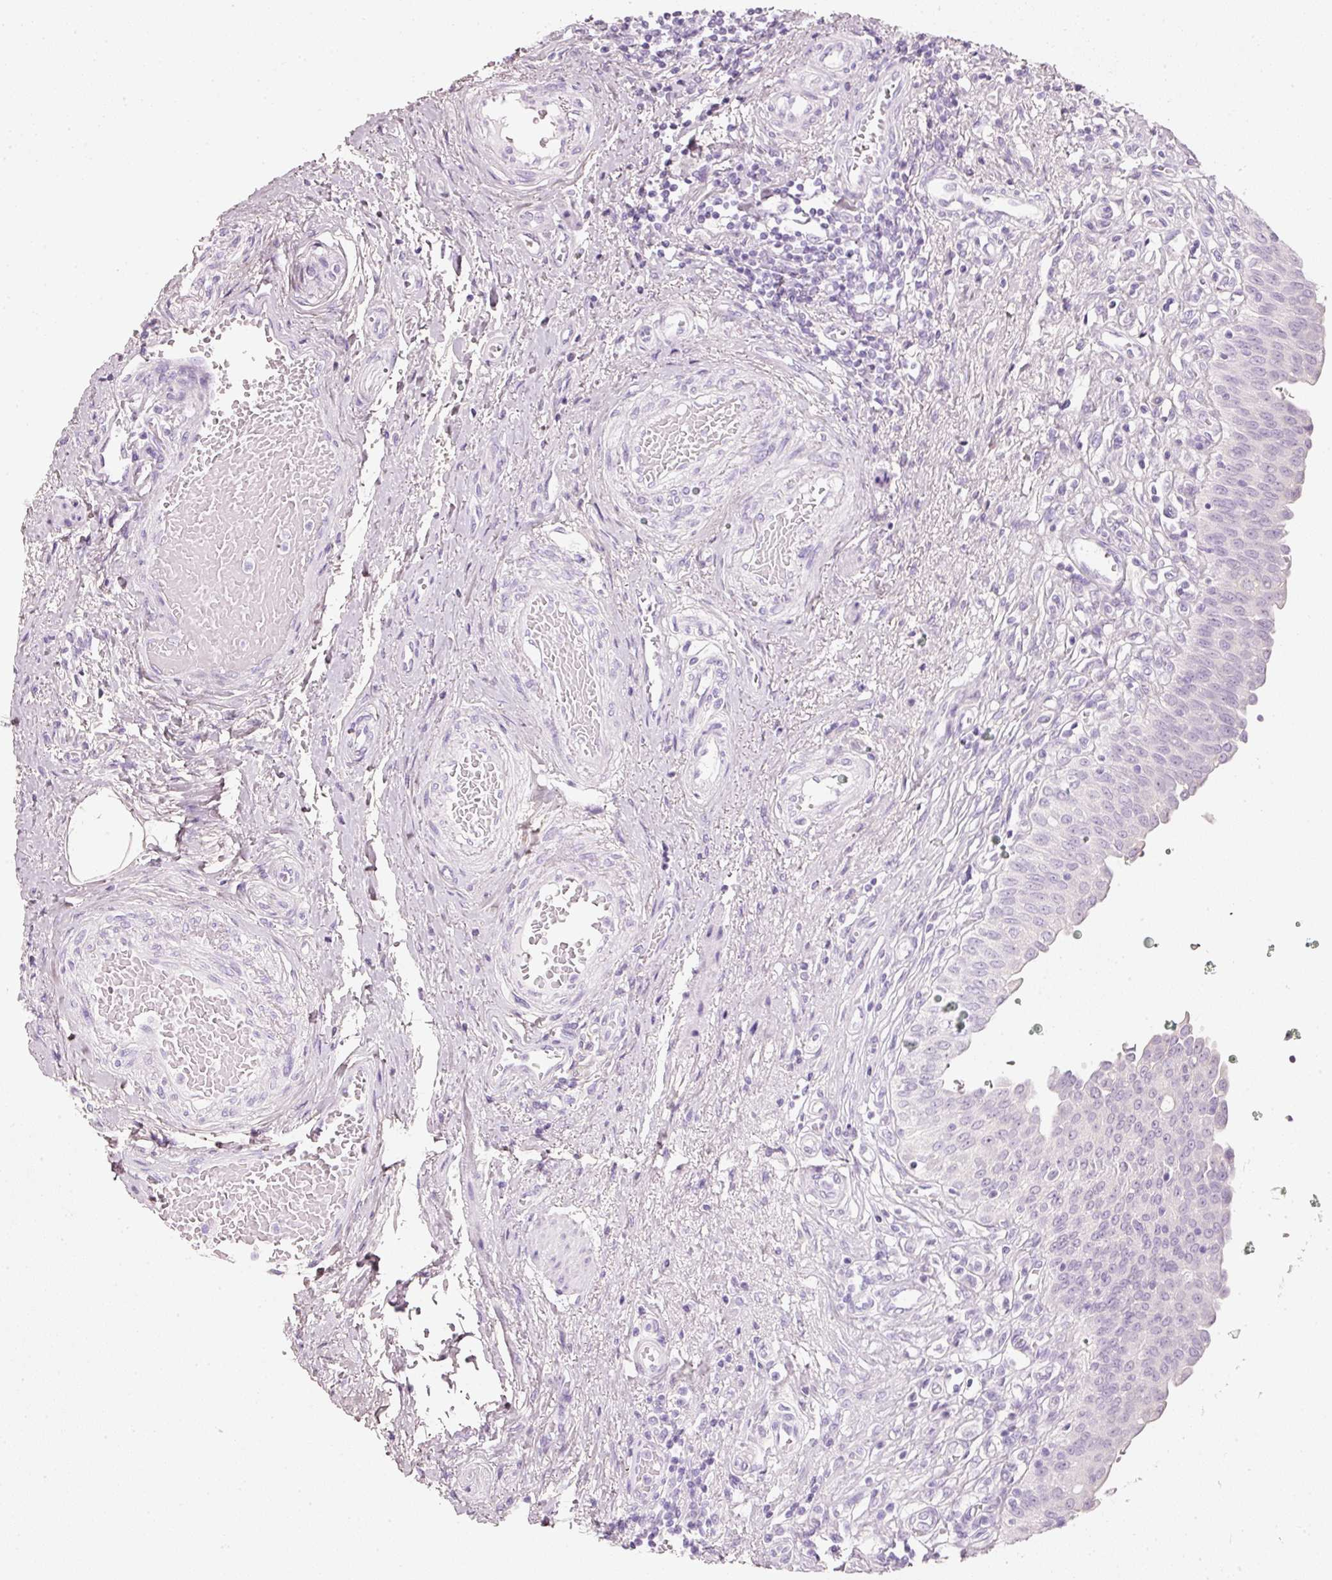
{"staining": {"intensity": "strong", "quantity": "<25%", "location": "cytoplasmic/membranous"}, "tissue": "urinary bladder", "cell_type": "Urothelial cells", "image_type": "normal", "snomed": [{"axis": "morphology", "description": "Normal tissue, NOS"}, {"axis": "topography", "description": "Urinary bladder"}], "caption": "Urinary bladder stained for a protein reveals strong cytoplasmic/membranous positivity in urothelial cells. (brown staining indicates protein expression, while blue staining denotes nuclei).", "gene": "PDXDC1", "patient": {"sex": "male", "age": 71}}